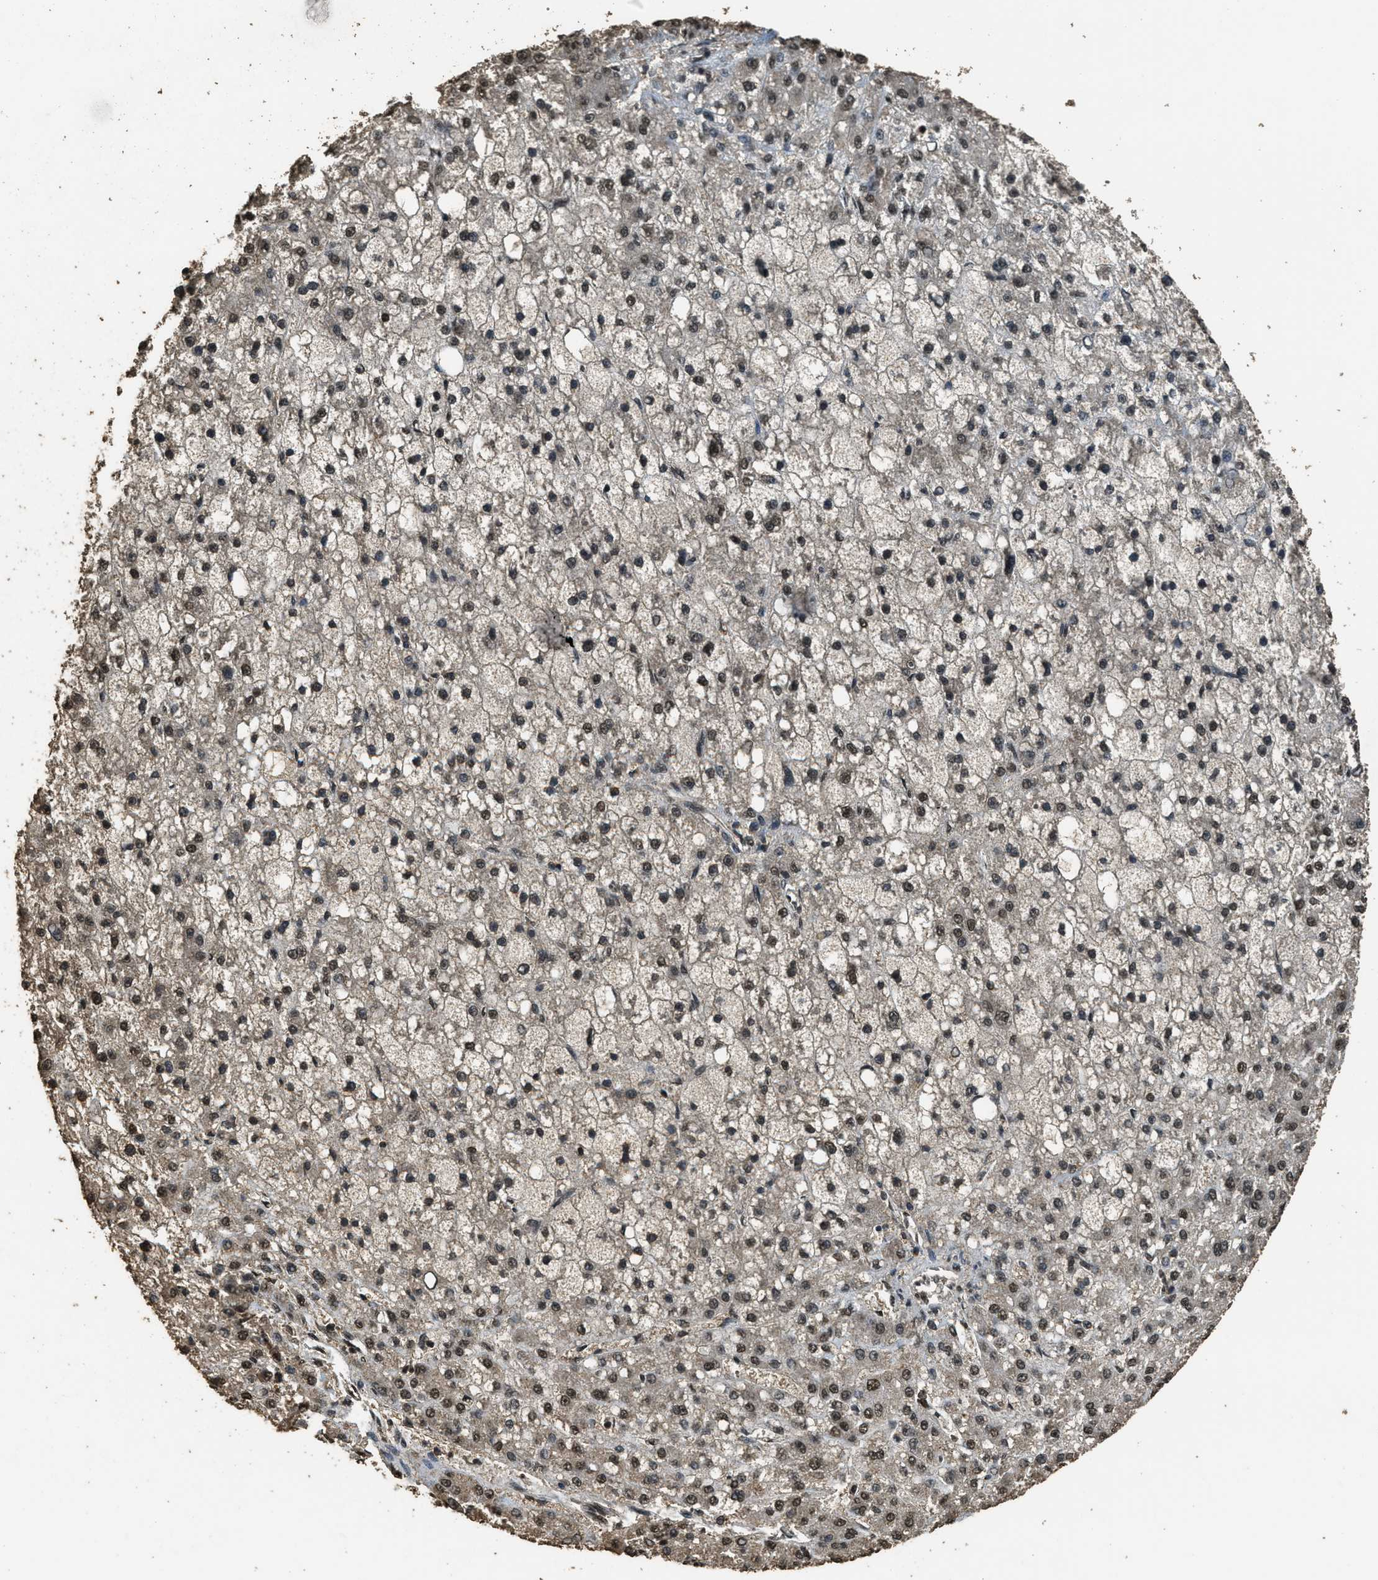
{"staining": {"intensity": "strong", "quantity": ">75%", "location": "nuclear"}, "tissue": "liver cancer", "cell_type": "Tumor cells", "image_type": "cancer", "snomed": [{"axis": "morphology", "description": "Carcinoma, Hepatocellular, NOS"}, {"axis": "topography", "description": "Liver"}], "caption": "The immunohistochemical stain shows strong nuclear expression in tumor cells of hepatocellular carcinoma (liver) tissue.", "gene": "MYB", "patient": {"sex": "male", "age": 67}}